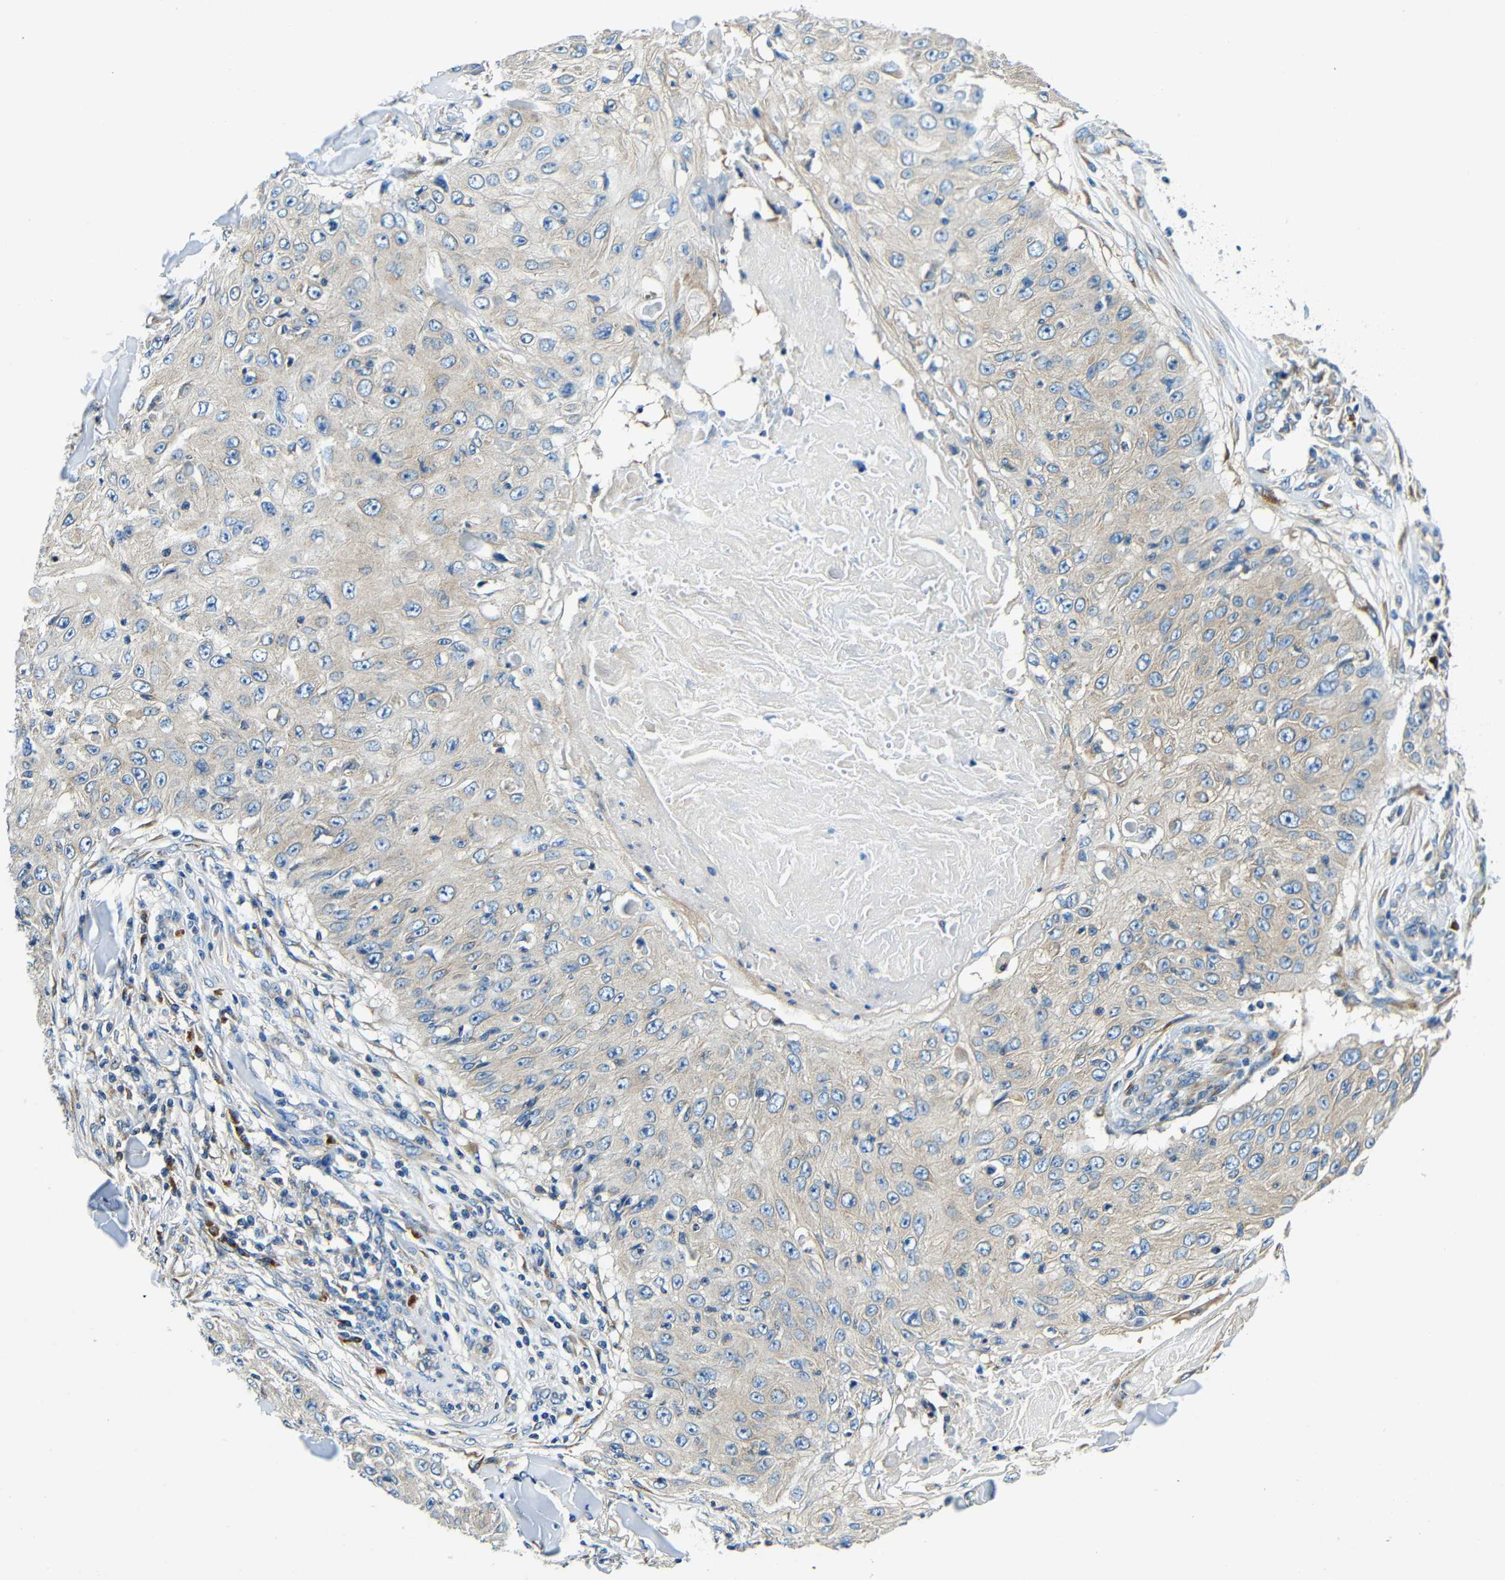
{"staining": {"intensity": "moderate", "quantity": ">75%", "location": "cytoplasmic/membranous"}, "tissue": "skin cancer", "cell_type": "Tumor cells", "image_type": "cancer", "snomed": [{"axis": "morphology", "description": "Squamous cell carcinoma, NOS"}, {"axis": "topography", "description": "Skin"}], "caption": "A brown stain labels moderate cytoplasmic/membranous staining of a protein in skin cancer tumor cells. The staining was performed using DAB (3,3'-diaminobenzidine) to visualize the protein expression in brown, while the nuclei were stained in blue with hematoxylin (Magnification: 20x).", "gene": "USO1", "patient": {"sex": "male", "age": 86}}